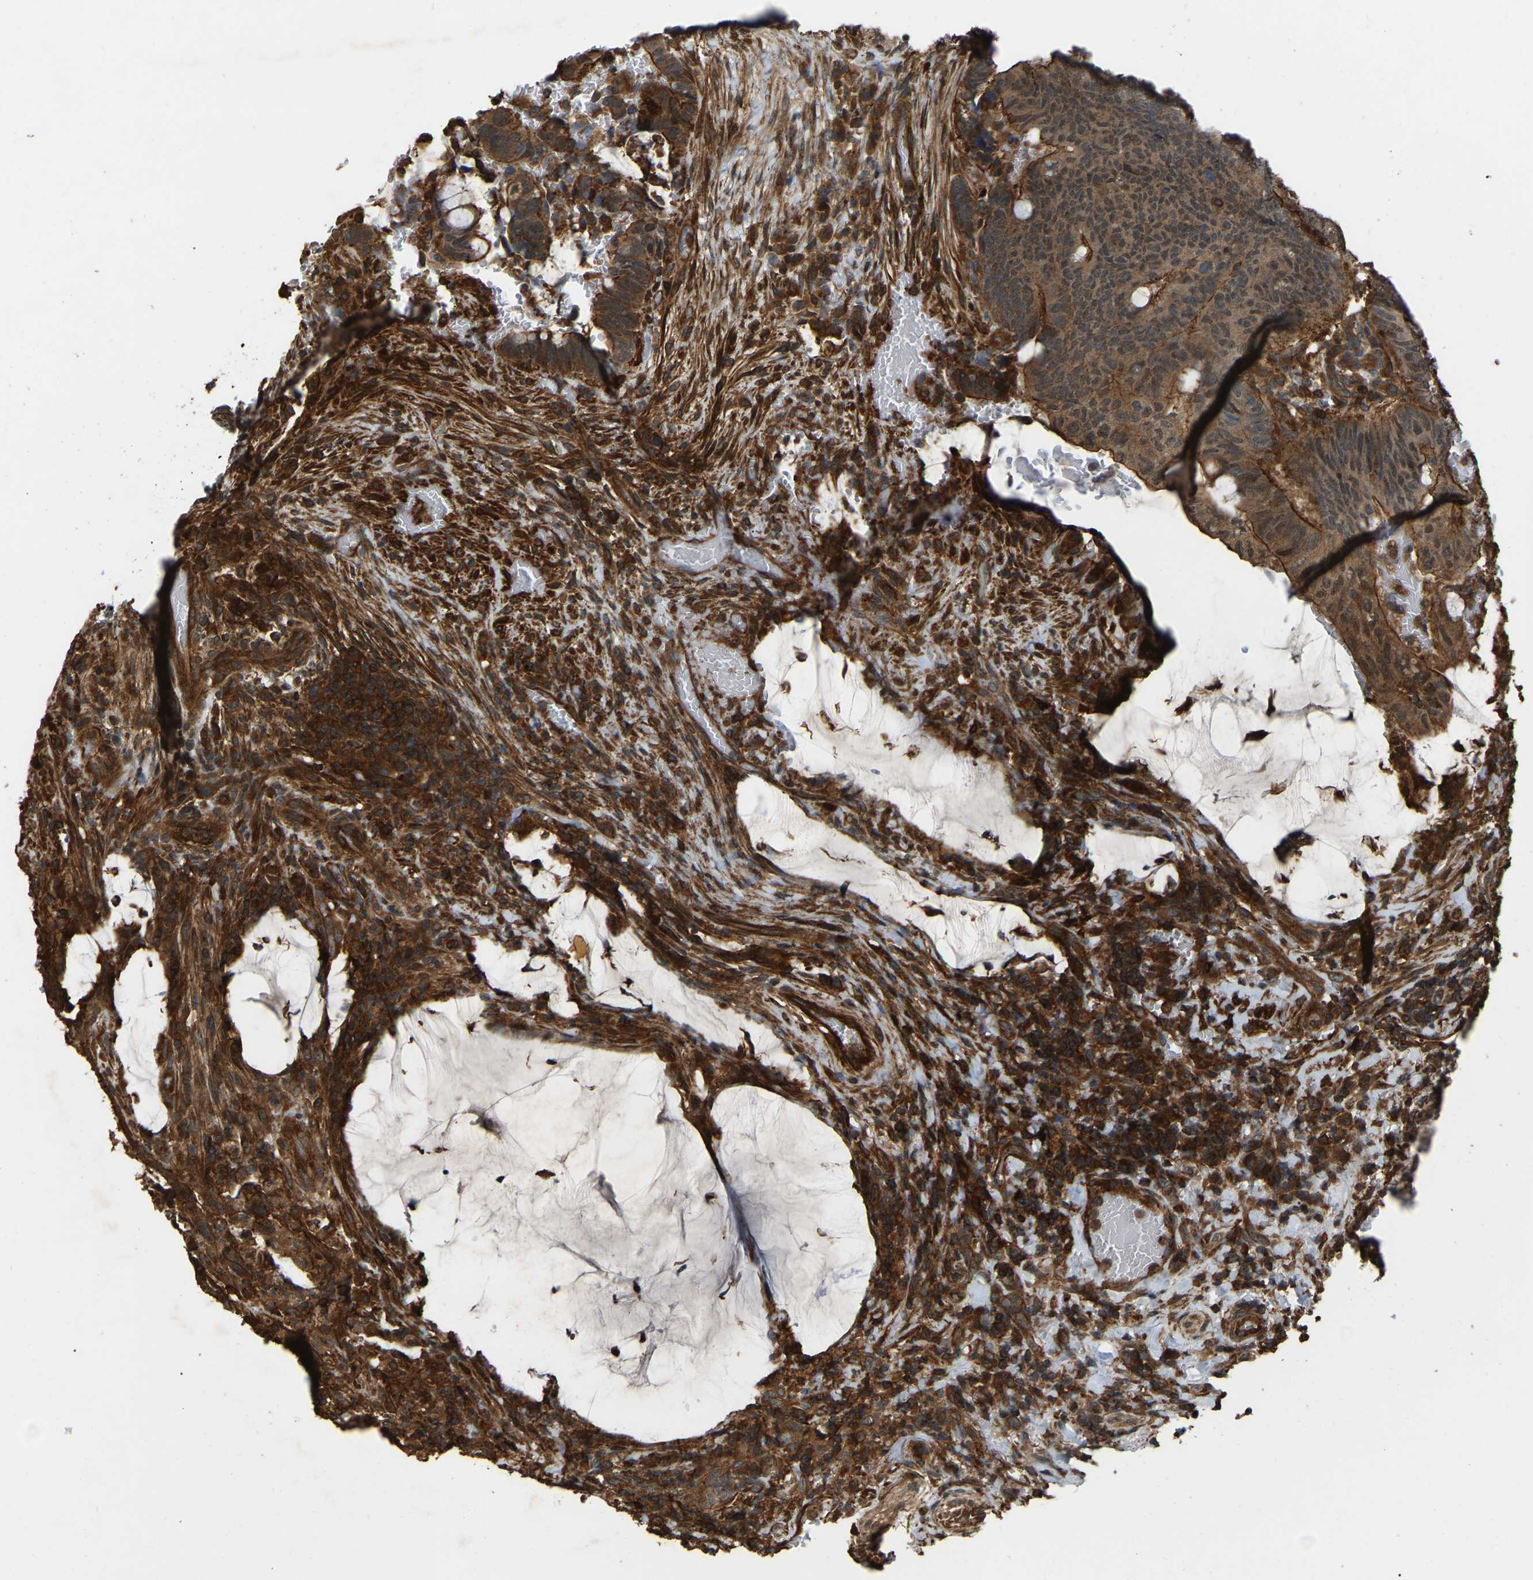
{"staining": {"intensity": "moderate", "quantity": ">75%", "location": "cytoplasmic/membranous"}, "tissue": "colorectal cancer", "cell_type": "Tumor cells", "image_type": "cancer", "snomed": [{"axis": "morphology", "description": "Normal tissue, NOS"}, {"axis": "morphology", "description": "Adenocarcinoma, NOS"}, {"axis": "topography", "description": "Rectum"}, {"axis": "topography", "description": "Peripheral nerve tissue"}], "caption": "Tumor cells exhibit medium levels of moderate cytoplasmic/membranous positivity in approximately >75% of cells in colorectal cancer (adenocarcinoma). (Stains: DAB in brown, nuclei in blue, Microscopy: brightfield microscopy at high magnification).", "gene": "SAMD9L", "patient": {"sex": "male", "age": 92}}